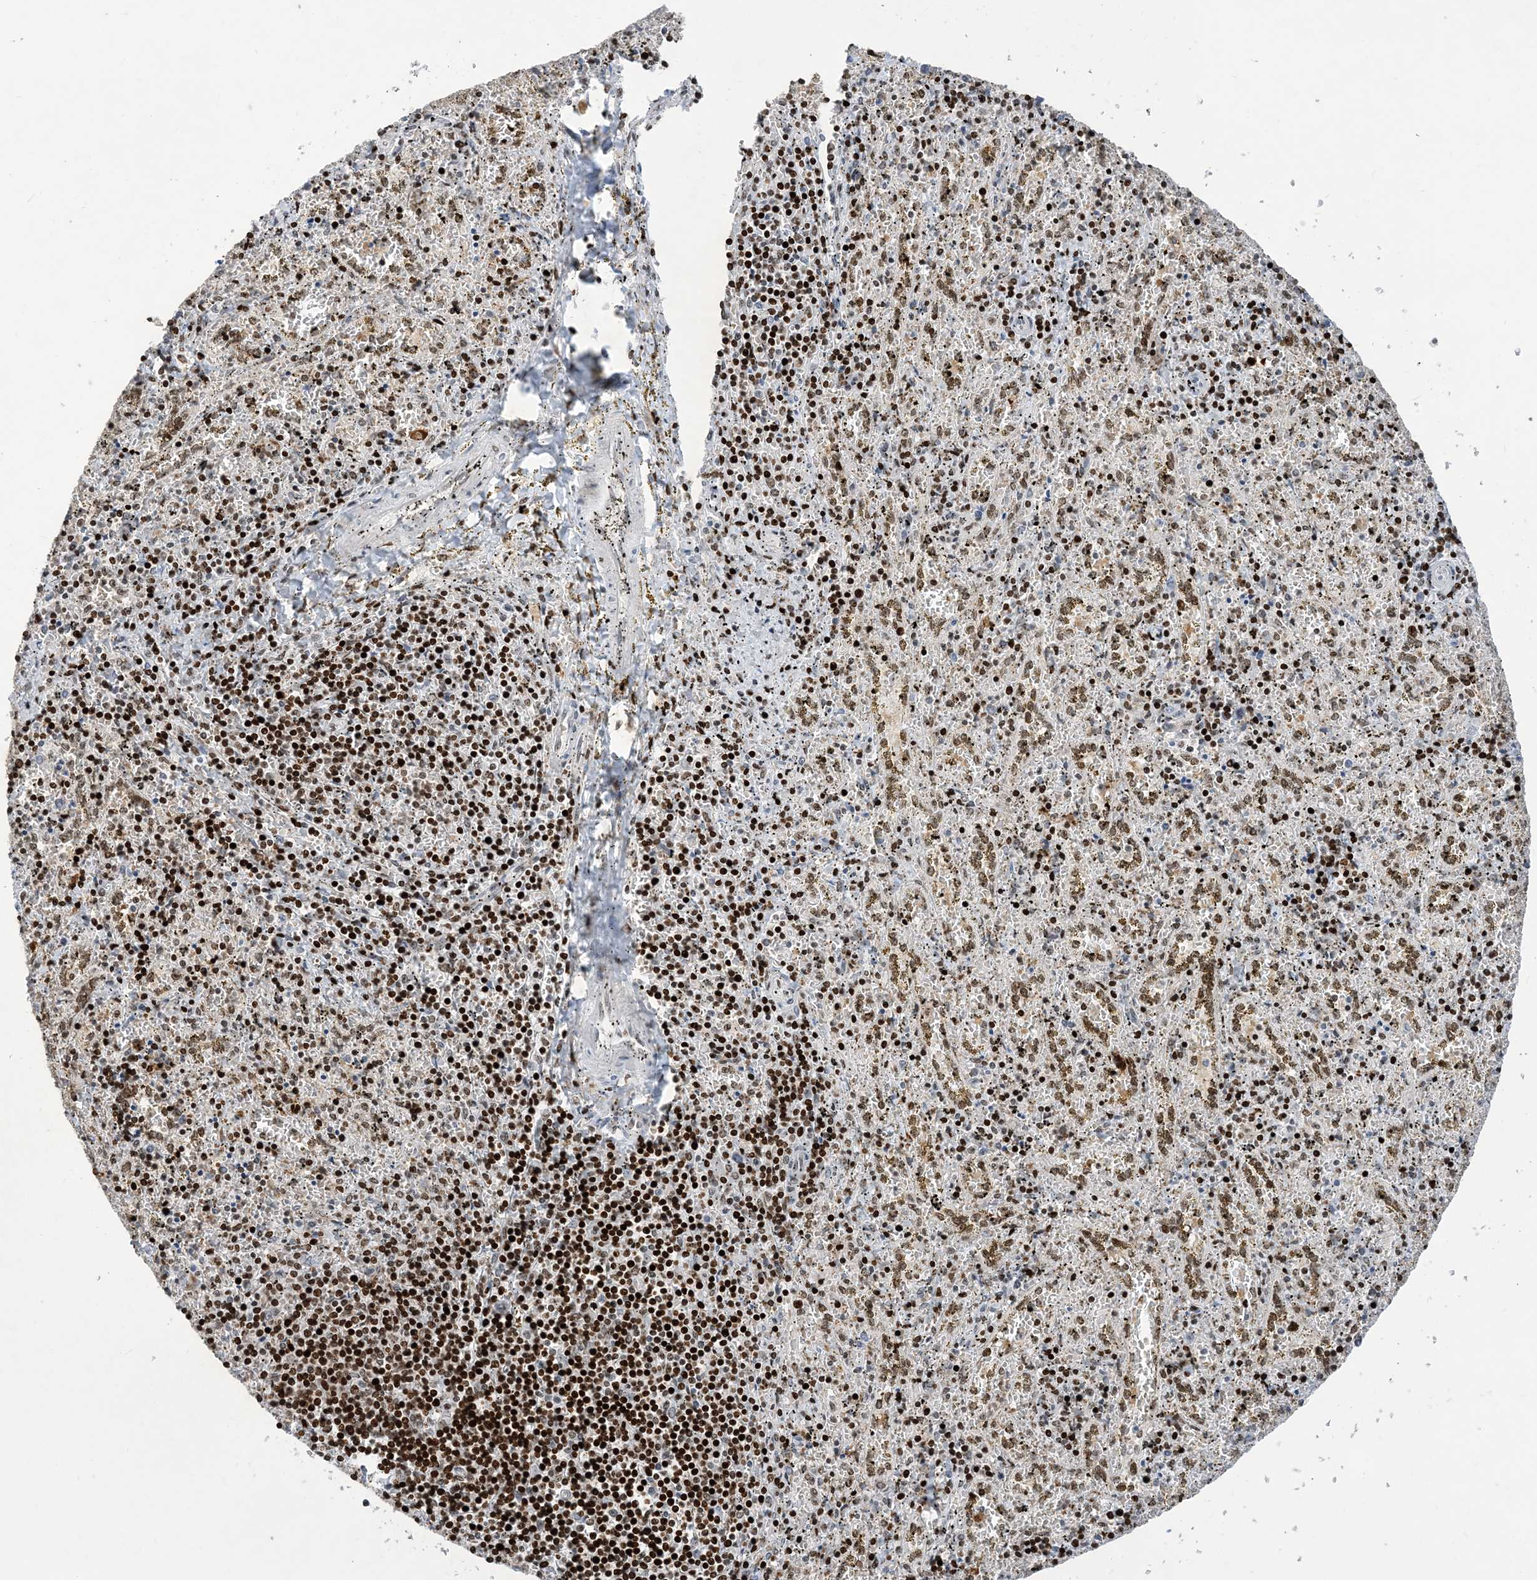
{"staining": {"intensity": "strong", "quantity": "25%-75%", "location": "nuclear"}, "tissue": "spleen", "cell_type": "Cells in red pulp", "image_type": "normal", "snomed": [{"axis": "morphology", "description": "Normal tissue, NOS"}, {"axis": "topography", "description": "Spleen"}], "caption": "Immunohistochemical staining of normal spleen demonstrates strong nuclear protein positivity in approximately 25%-75% of cells in red pulp. The protein is stained brown, and the nuclei are stained in blue (DAB (3,3'-diaminobenzidine) IHC with brightfield microscopy, high magnification).", "gene": "SLC25A53", "patient": {"sex": "male", "age": 11}}